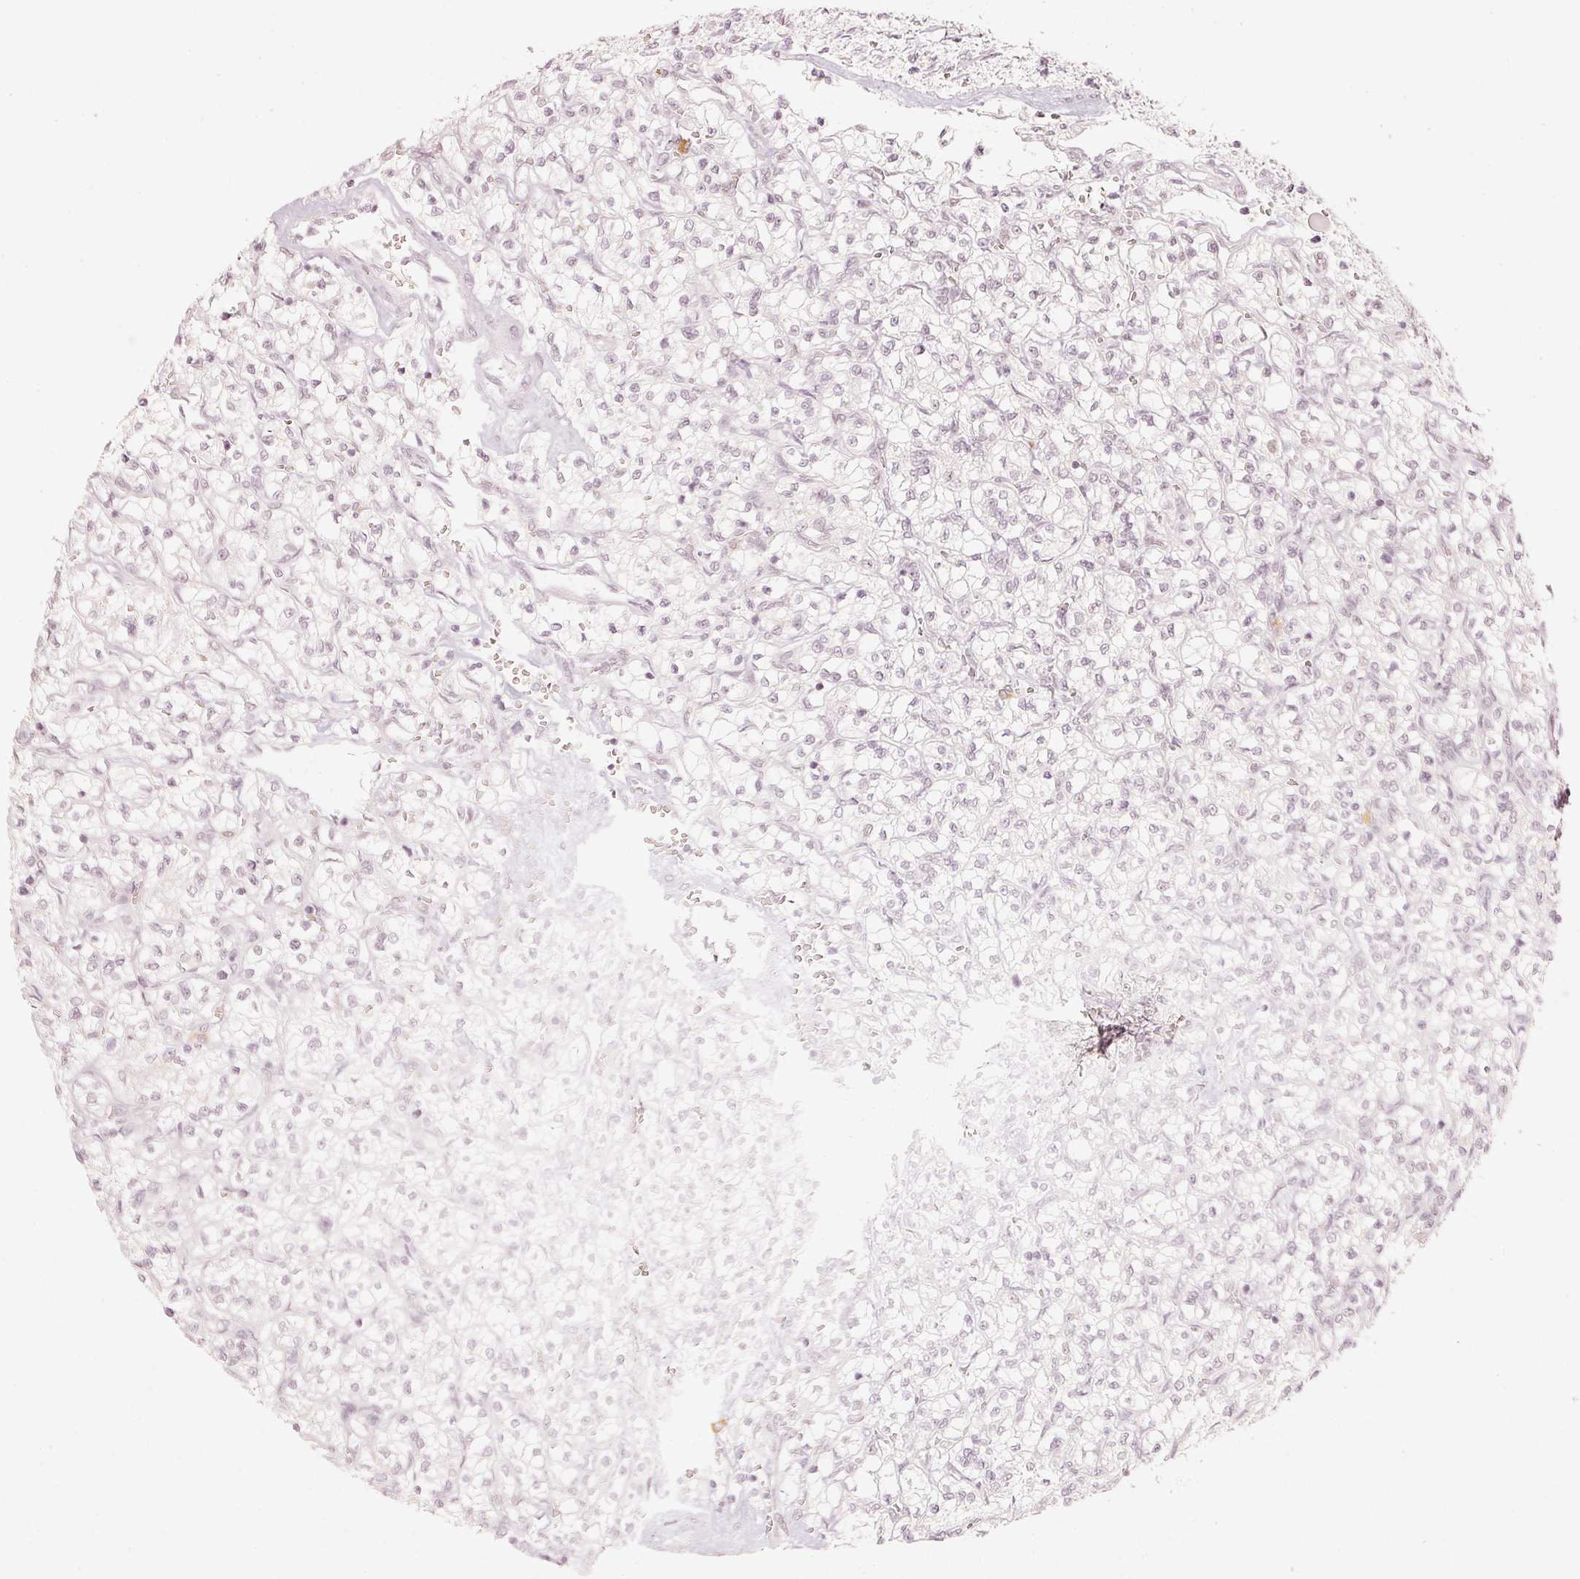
{"staining": {"intensity": "negative", "quantity": "none", "location": "none"}, "tissue": "renal cancer", "cell_type": "Tumor cells", "image_type": "cancer", "snomed": [{"axis": "morphology", "description": "Adenocarcinoma, NOS"}, {"axis": "topography", "description": "Kidney"}], "caption": "A micrograph of renal adenocarcinoma stained for a protein shows no brown staining in tumor cells. (Stains: DAB immunohistochemistry (IHC) with hematoxylin counter stain, Microscopy: brightfield microscopy at high magnification).", "gene": "PPP1R10", "patient": {"sex": "female", "age": 64}}